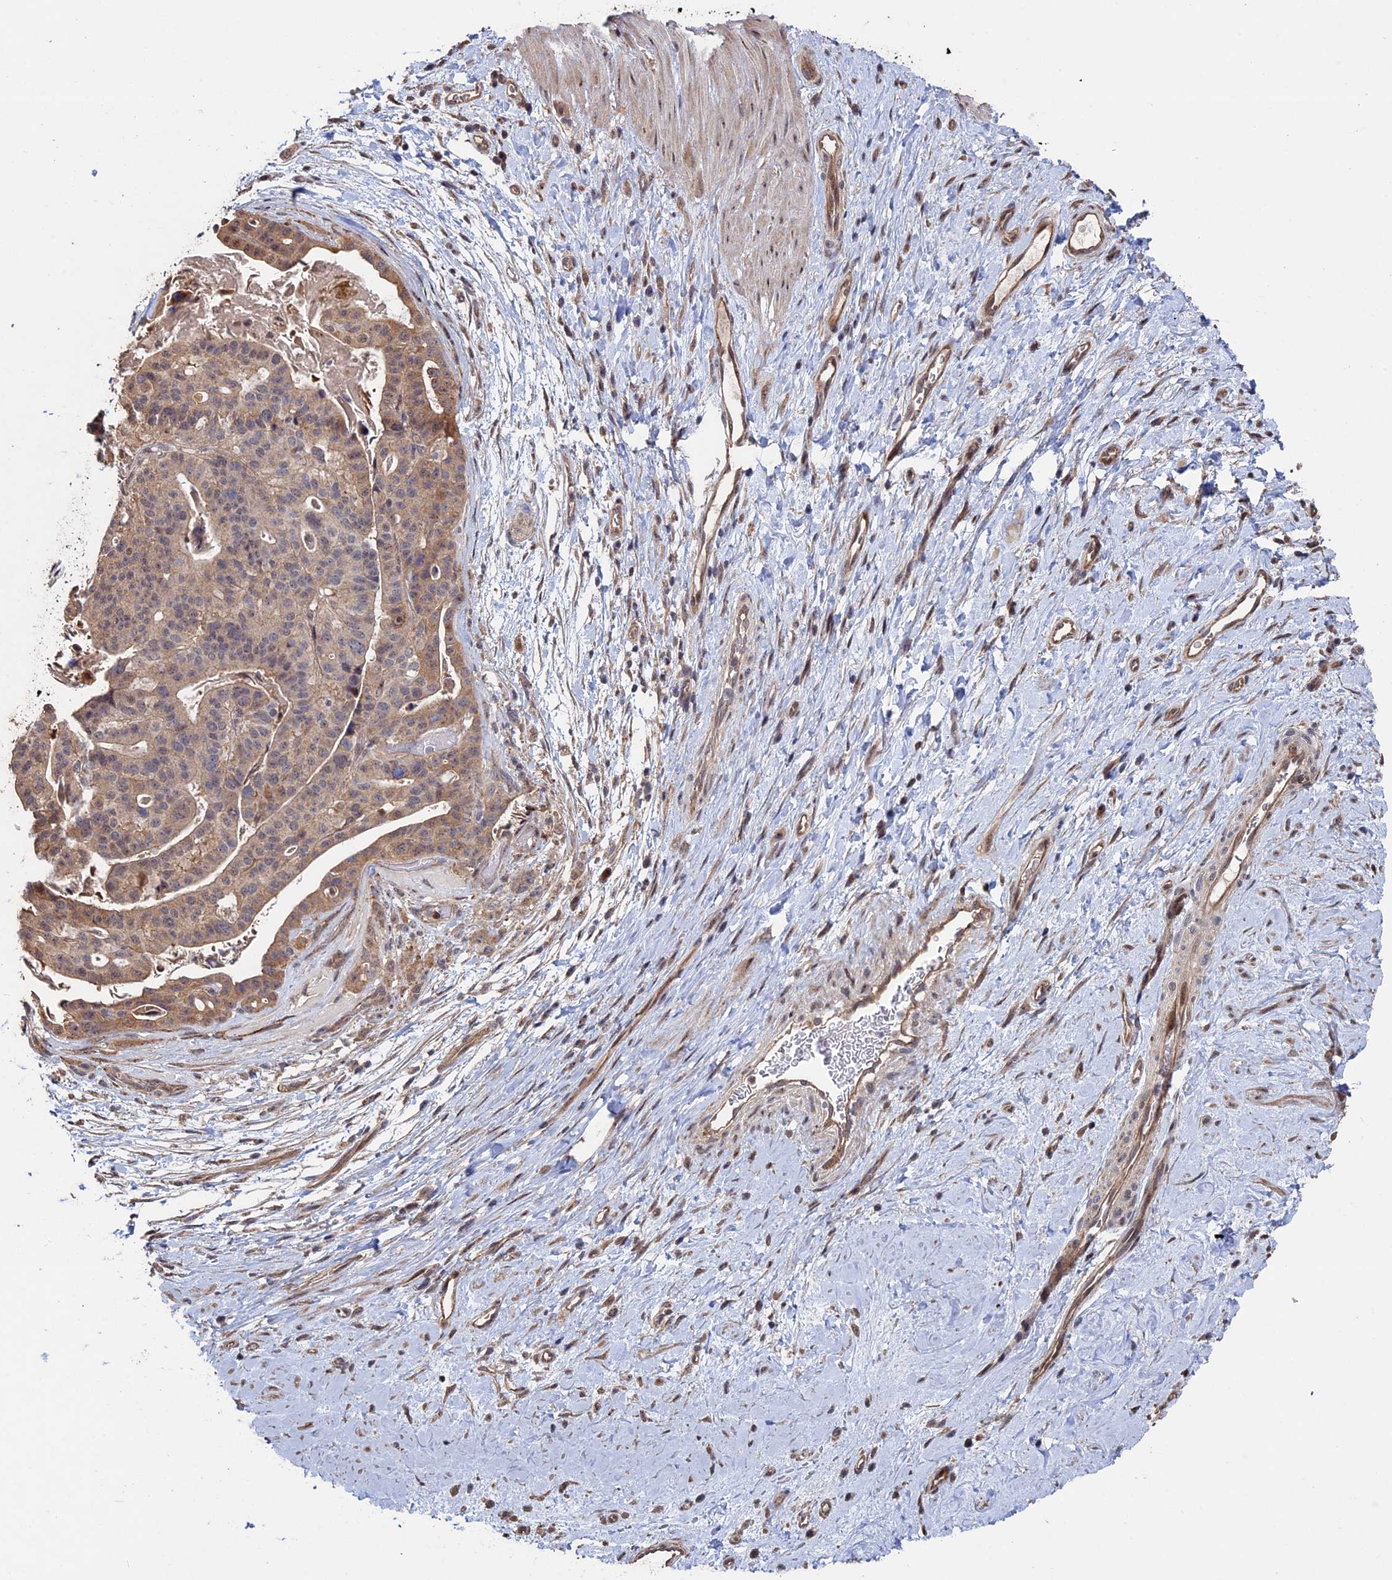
{"staining": {"intensity": "weak", "quantity": ">75%", "location": "cytoplasmic/membranous"}, "tissue": "stomach cancer", "cell_type": "Tumor cells", "image_type": "cancer", "snomed": [{"axis": "morphology", "description": "Adenocarcinoma, NOS"}, {"axis": "topography", "description": "Stomach"}], "caption": "A photomicrograph of adenocarcinoma (stomach) stained for a protein exhibits weak cytoplasmic/membranous brown staining in tumor cells. The protein is stained brown, and the nuclei are stained in blue (DAB IHC with brightfield microscopy, high magnification).", "gene": "KIAA1328", "patient": {"sex": "male", "age": 48}}